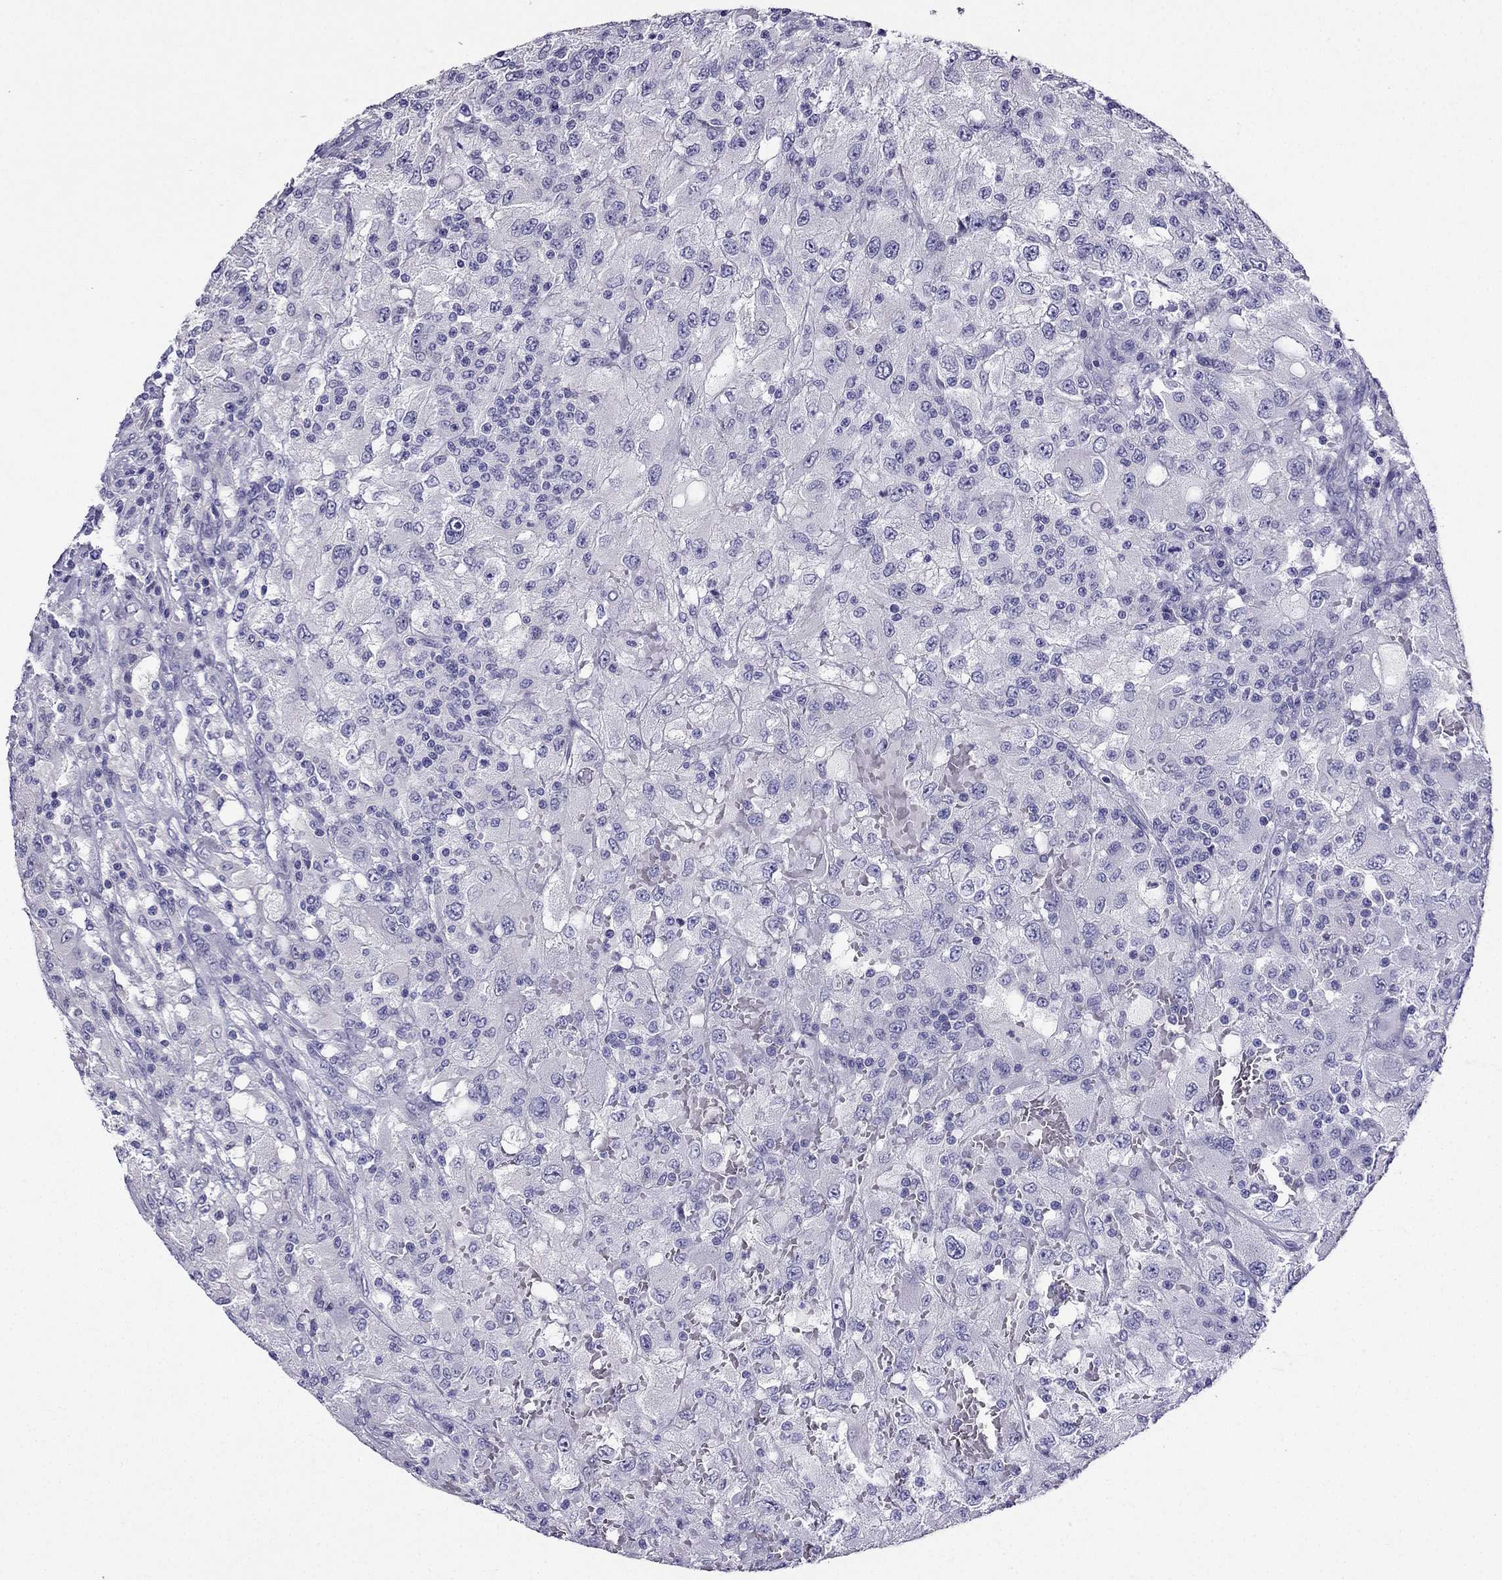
{"staining": {"intensity": "negative", "quantity": "none", "location": "none"}, "tissue": "renal cancer", "cell_type": "Tumor cells", "image_type": "cancer", "snomed": [{"axis": "morphology", "description": "Adenocarcinoma, NOS"}, {"axis": "topography", "description": "Kidney"}], "caption": "Immunohistochemistry (IHC) histopathology image of human renal cancer (adenocarcinoma) stained for a protein (brown), which shows no staining in tumor cells.", "gene": "KCNJ10", "patient": {"sex": "female", "age": 67}}